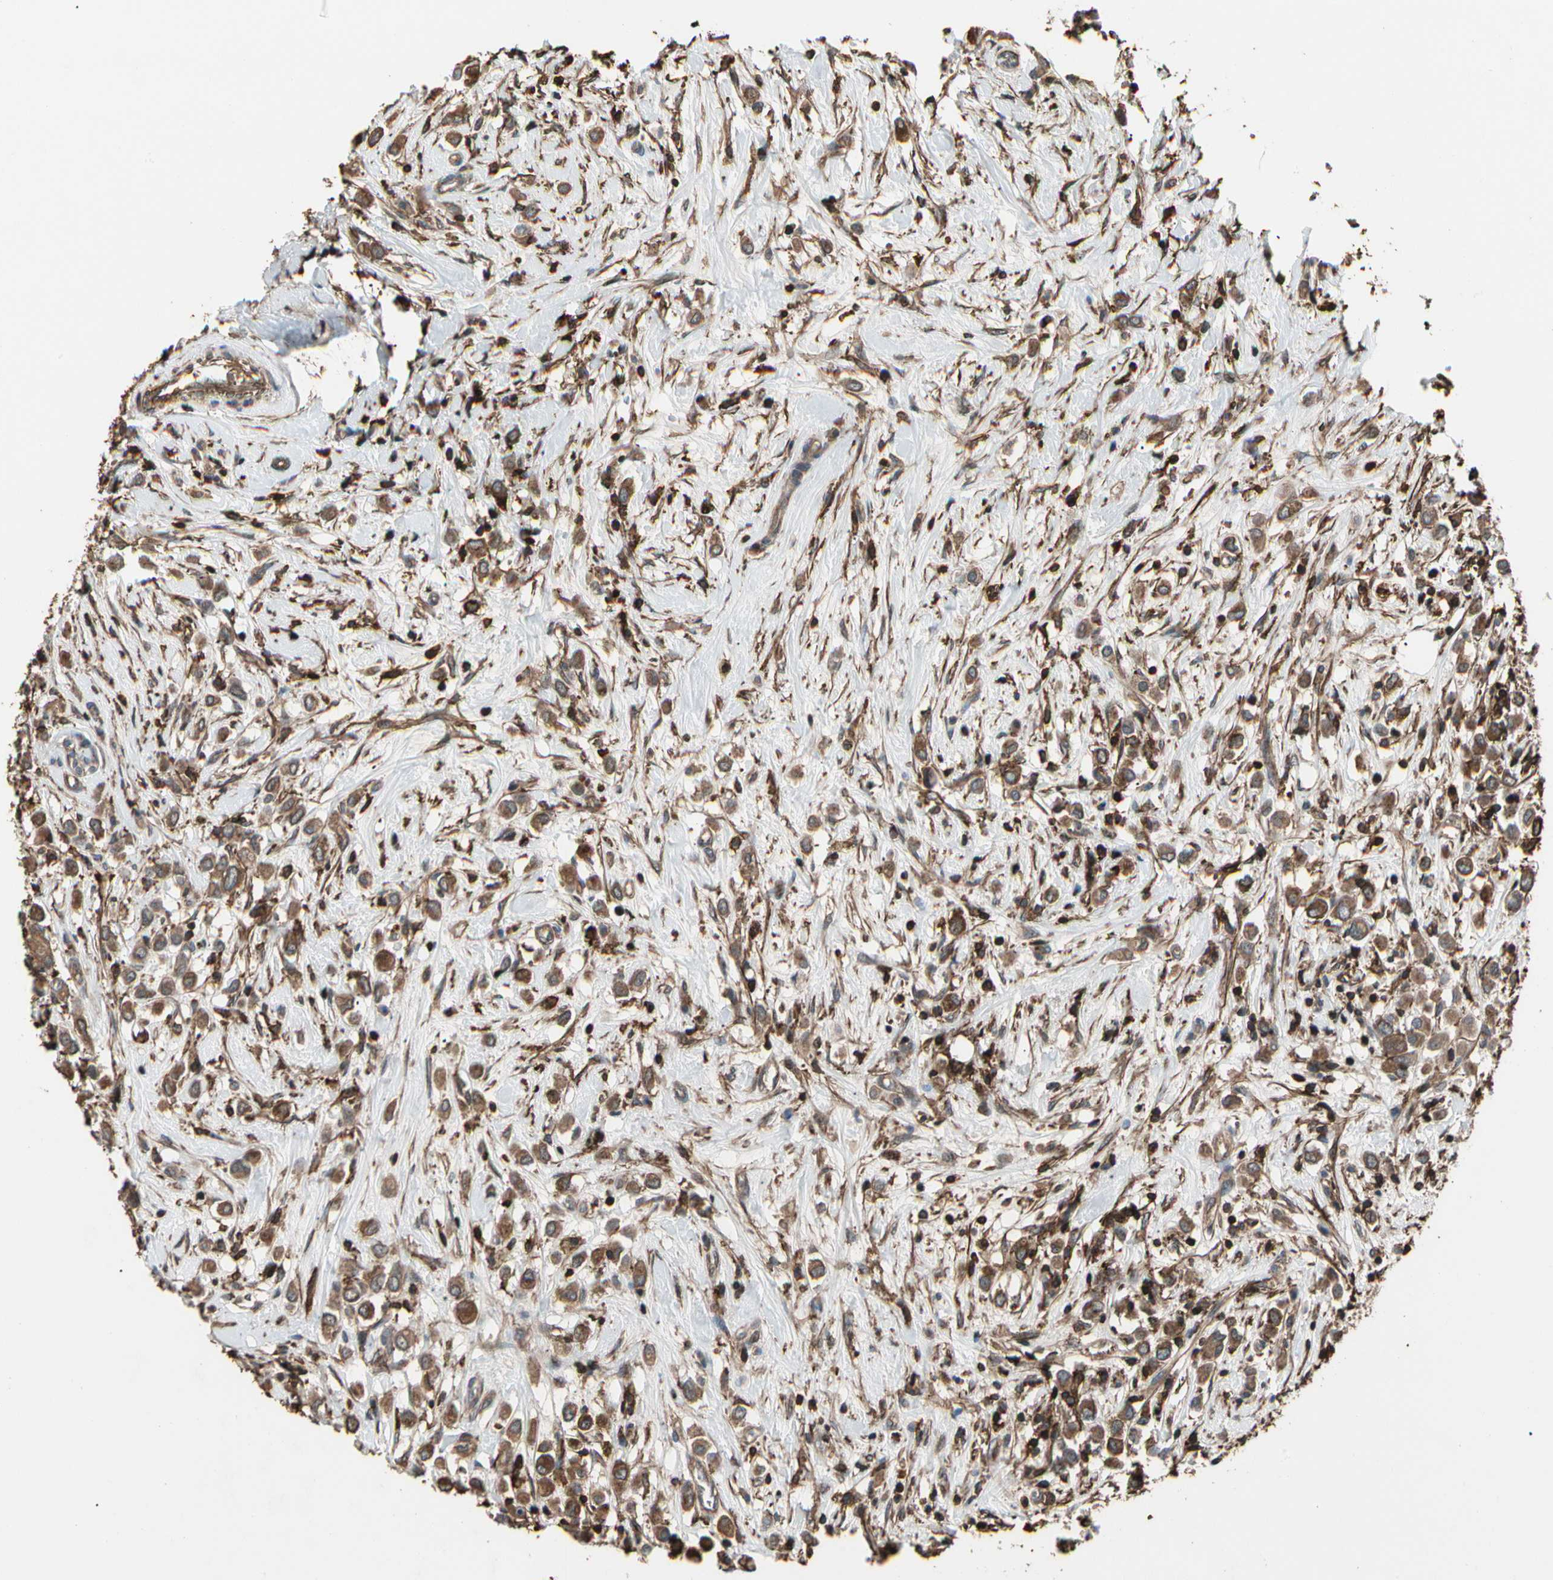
{"staining": {"intensity": "moderate", "quantity": ">75%", "location": "cytoplasmic/membranous"}, "tissue": "breast cancer", "cell_type": "Tumor cells", "image_type": "cancer", "snomed": [{"axis": "morphology", "description": "Duct carcinoma"}, {"axis": "topography", "description": "Breast"}], "caption": "This is a micrograph of IHC staining of infiltrating ductal carcinoma (breast), which shows moderate positivity in the cytoplasmic/membranous of tumor cells.", "gene": "MAPK13", "patient": {"sex": "female", "age": 61}}